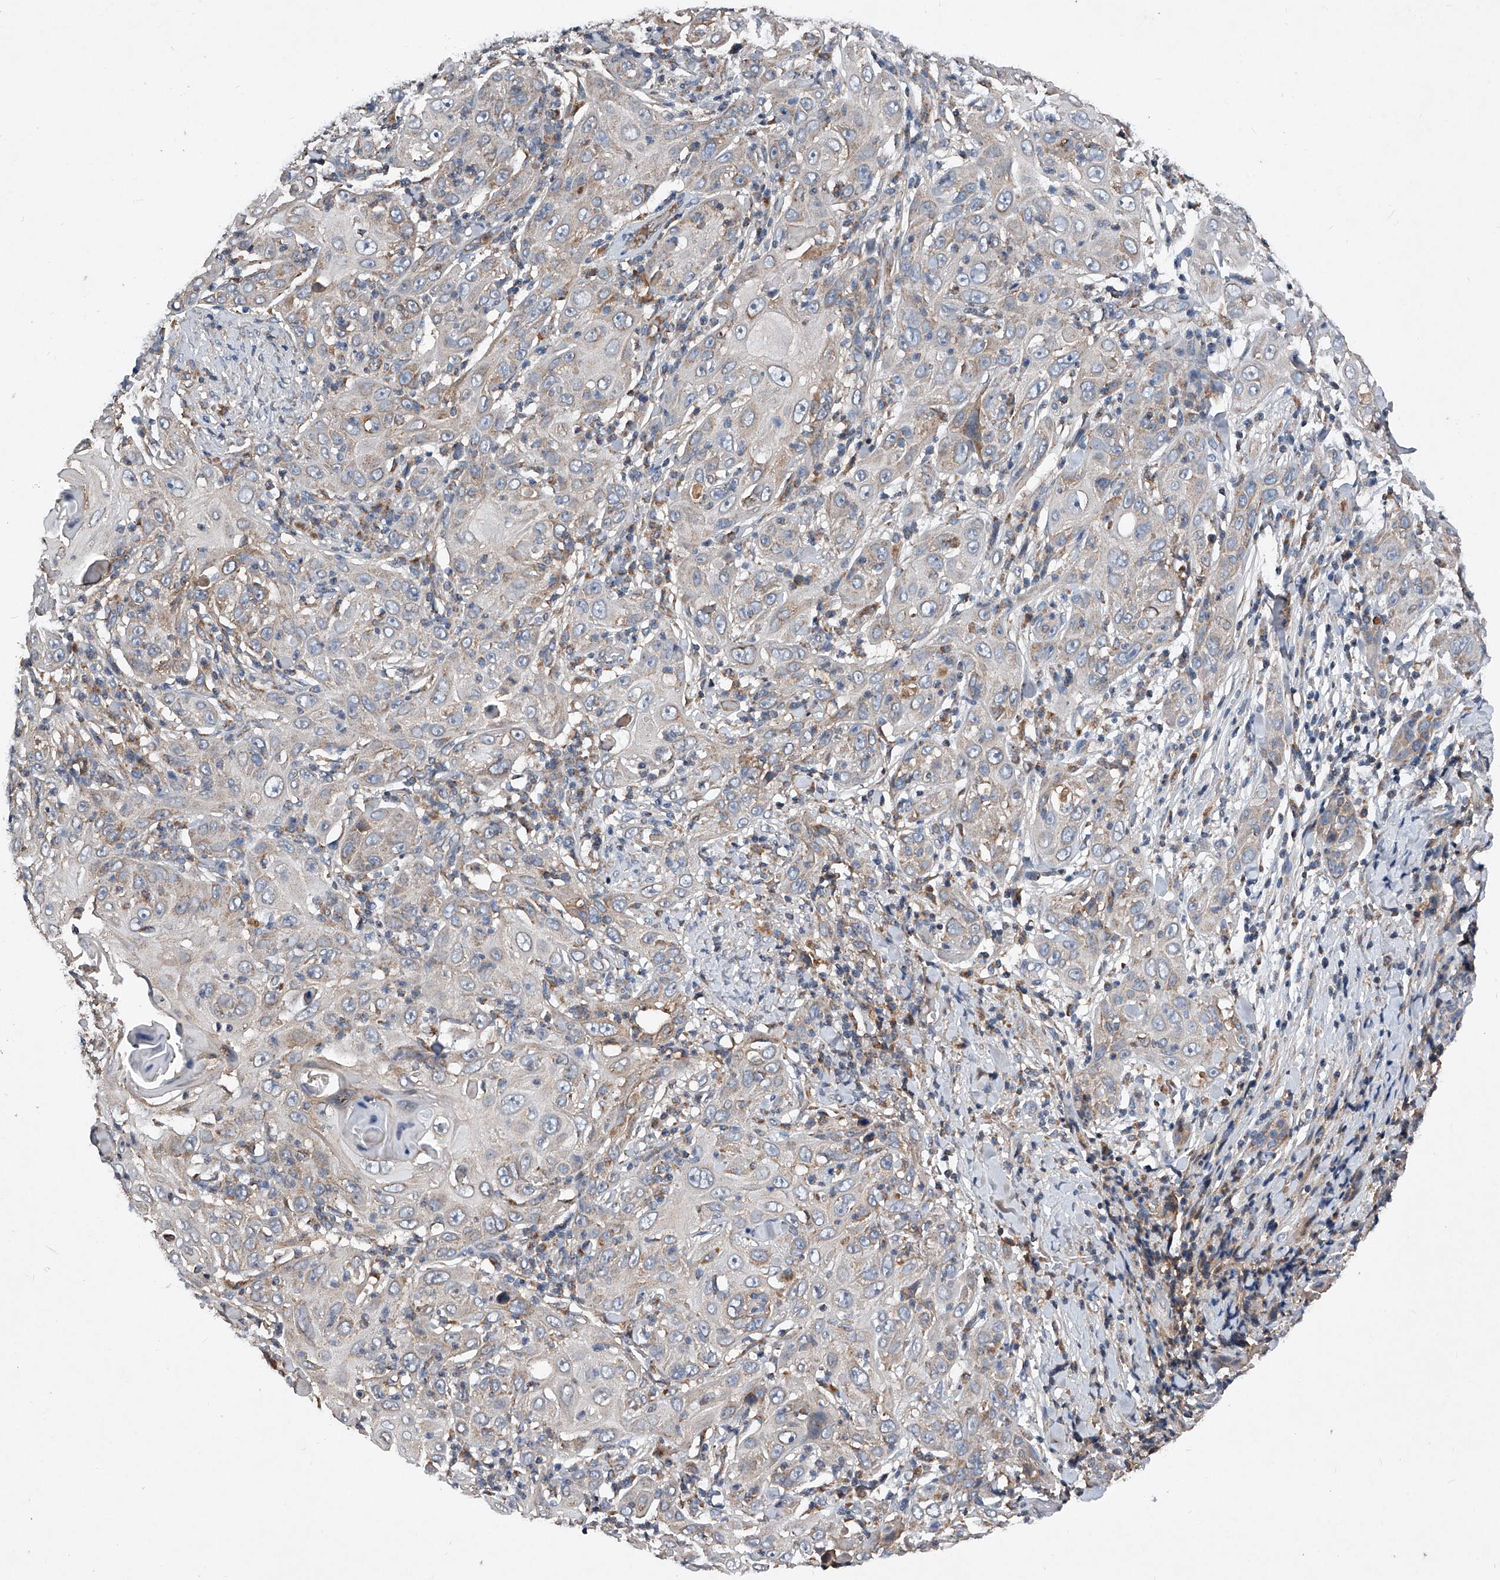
{"staining": {"intensity": "negative", "quantity": "none", "location": "none"}, "tissue": "skin cancer", "cell_type": "Tumor cells", "image_type": "cancer", "snomed": [{"axis": "morphology", "description": "Squamous cell carcinoma, NOS"}, {"axis": "topography", "description": "Skin"}], "caption": "This is a histopathology image of immunohistochemistry (IHC) staining of skin squamous cell carcinoma, which shows no expression in tumor cells. (DAB immunohistochemistry (IHC) with hematoxylin counter stain).", "gene": "SDHA", "patient": {"sex": "female", "age": 88}}